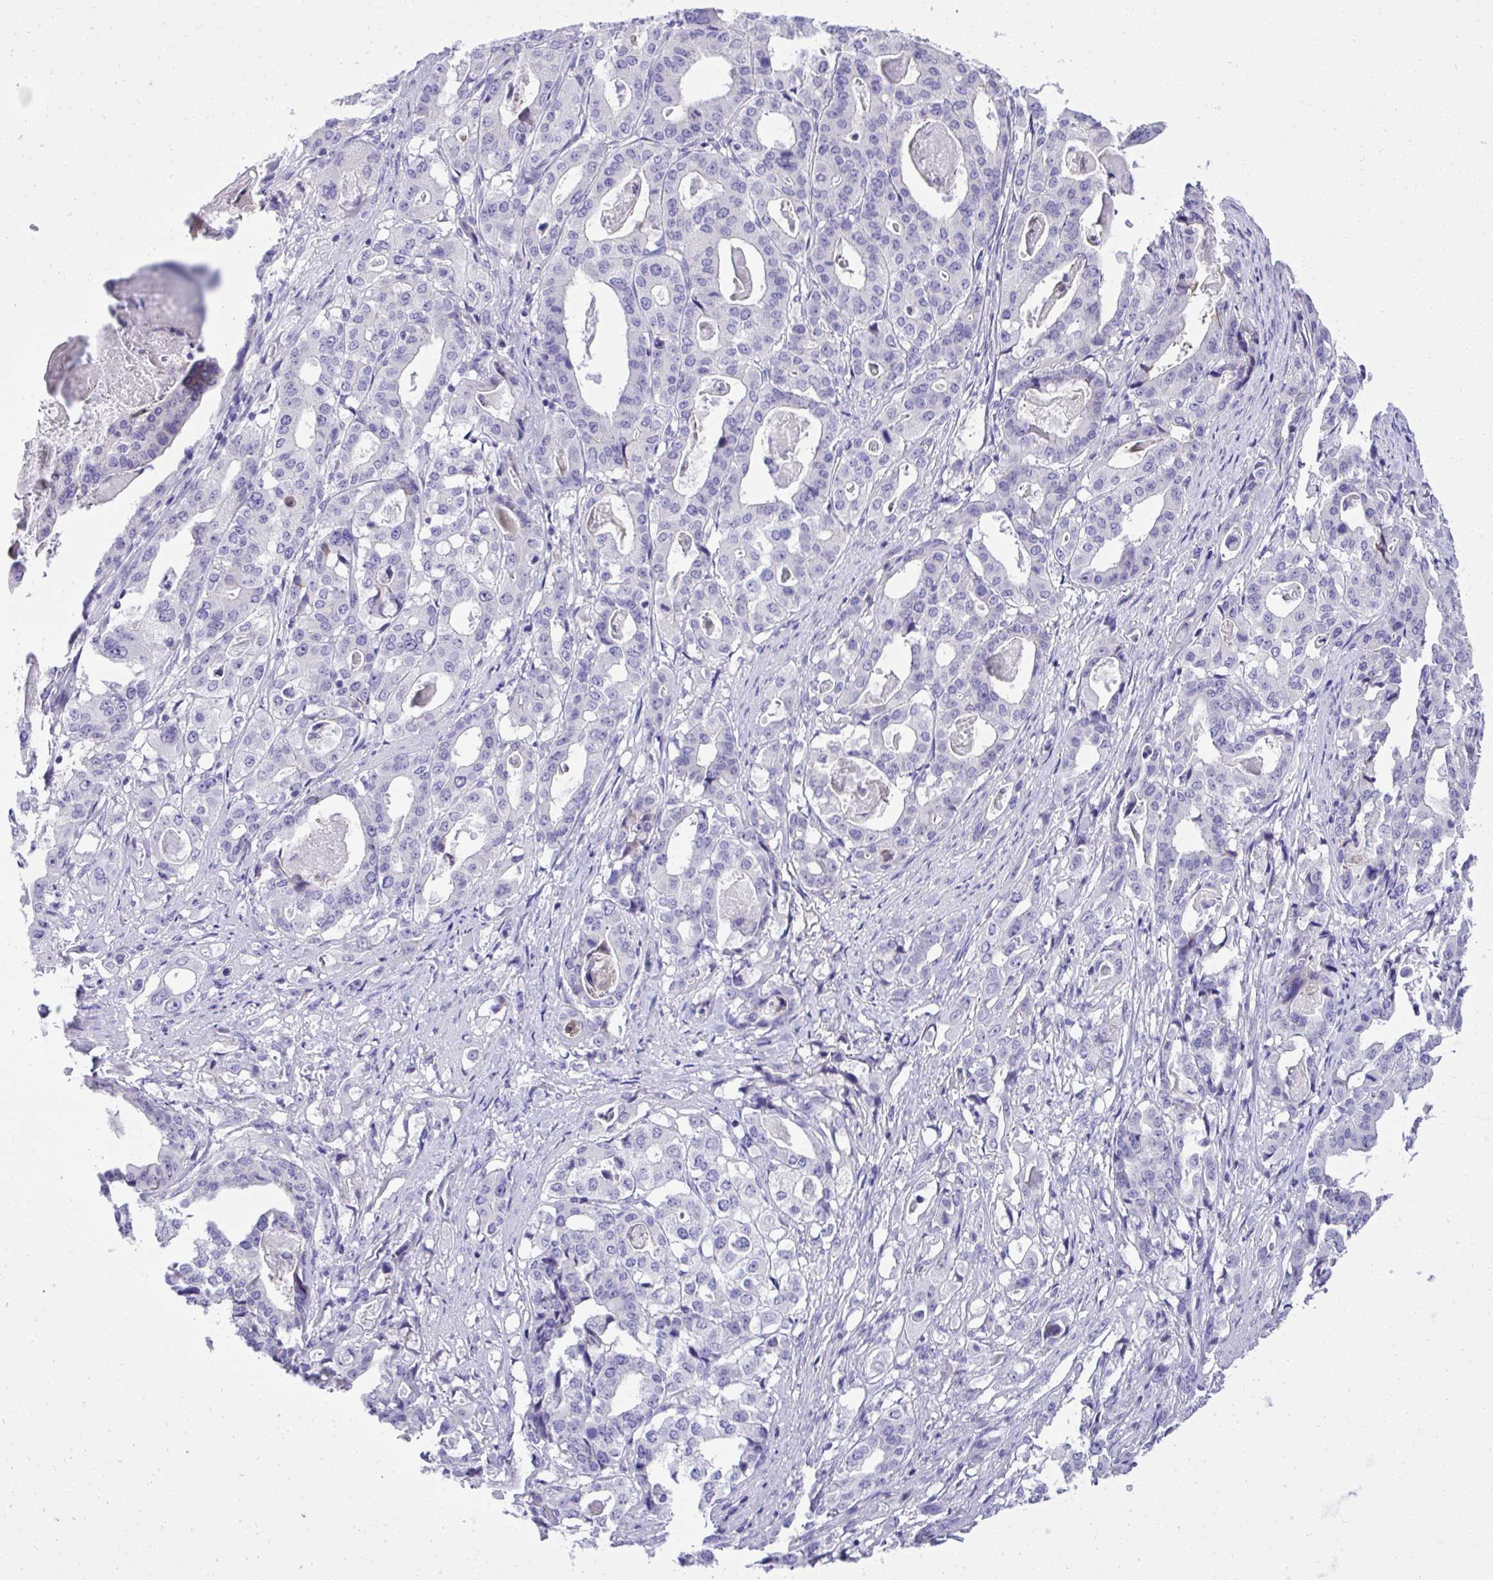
{"staining": {"intensity": "negative", "quantity": "none", "location": "none"}, "tissue": "stomach cancer", "cell_type": "Tumor cells", "image_type": "cancer", "snomed": [{"axis": "morphology", "description": "Adenocarcinoma, NOS"}, {"axis": "topography", "description": "Stomach"}], "caption": "Protein analysis of stomach adenocarcinoma demonstrates no significant expression in tumor cells.", "gene": "ST6GALNAC3", "patient": {"sex": "male", "age": 48}}